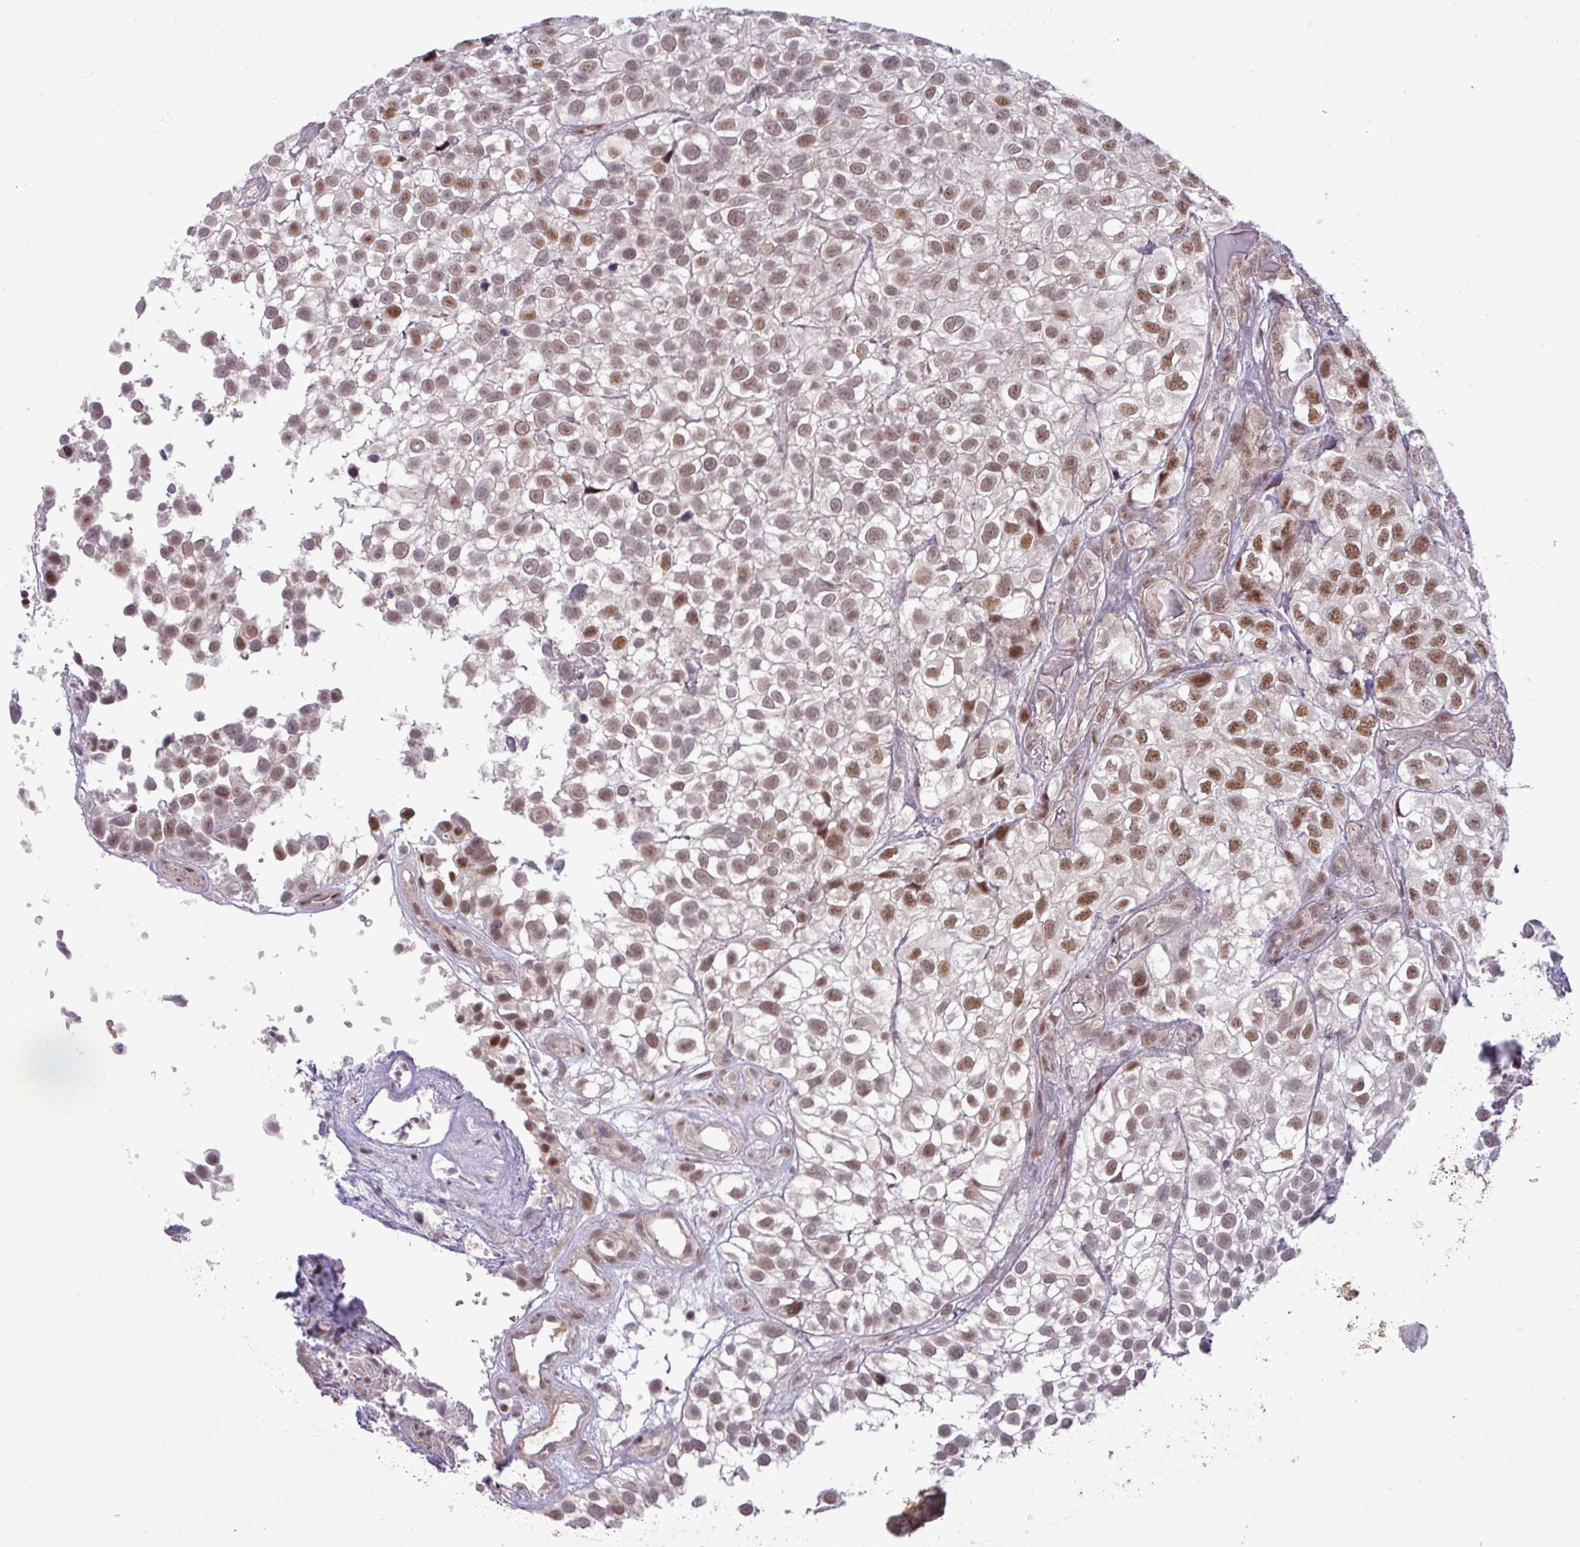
{"staining": {"intensity": "strong", "quantity": "25%-75%", "location": "nuclear"}, "tissue": "urothelial cancer", "cell_type": "Tumor cells", "image_type": "cancer", "snomed": [{"axis": "morphology", "description": "Urothelial carcinoma, High grade"}, {"axis": "topography", "description": "Urinary bladder"}], "caption": "High-magnification brightfield microscopy of urothelial cancer stained with DAB (brown) and counterstained with hematoxylin (blue). tumor cells exhibit strong nuclear staining is appreciated in approximately25%-75% of cells.", "gene": "PTPN20", "patient": {"sex": "male", "age": 56}}